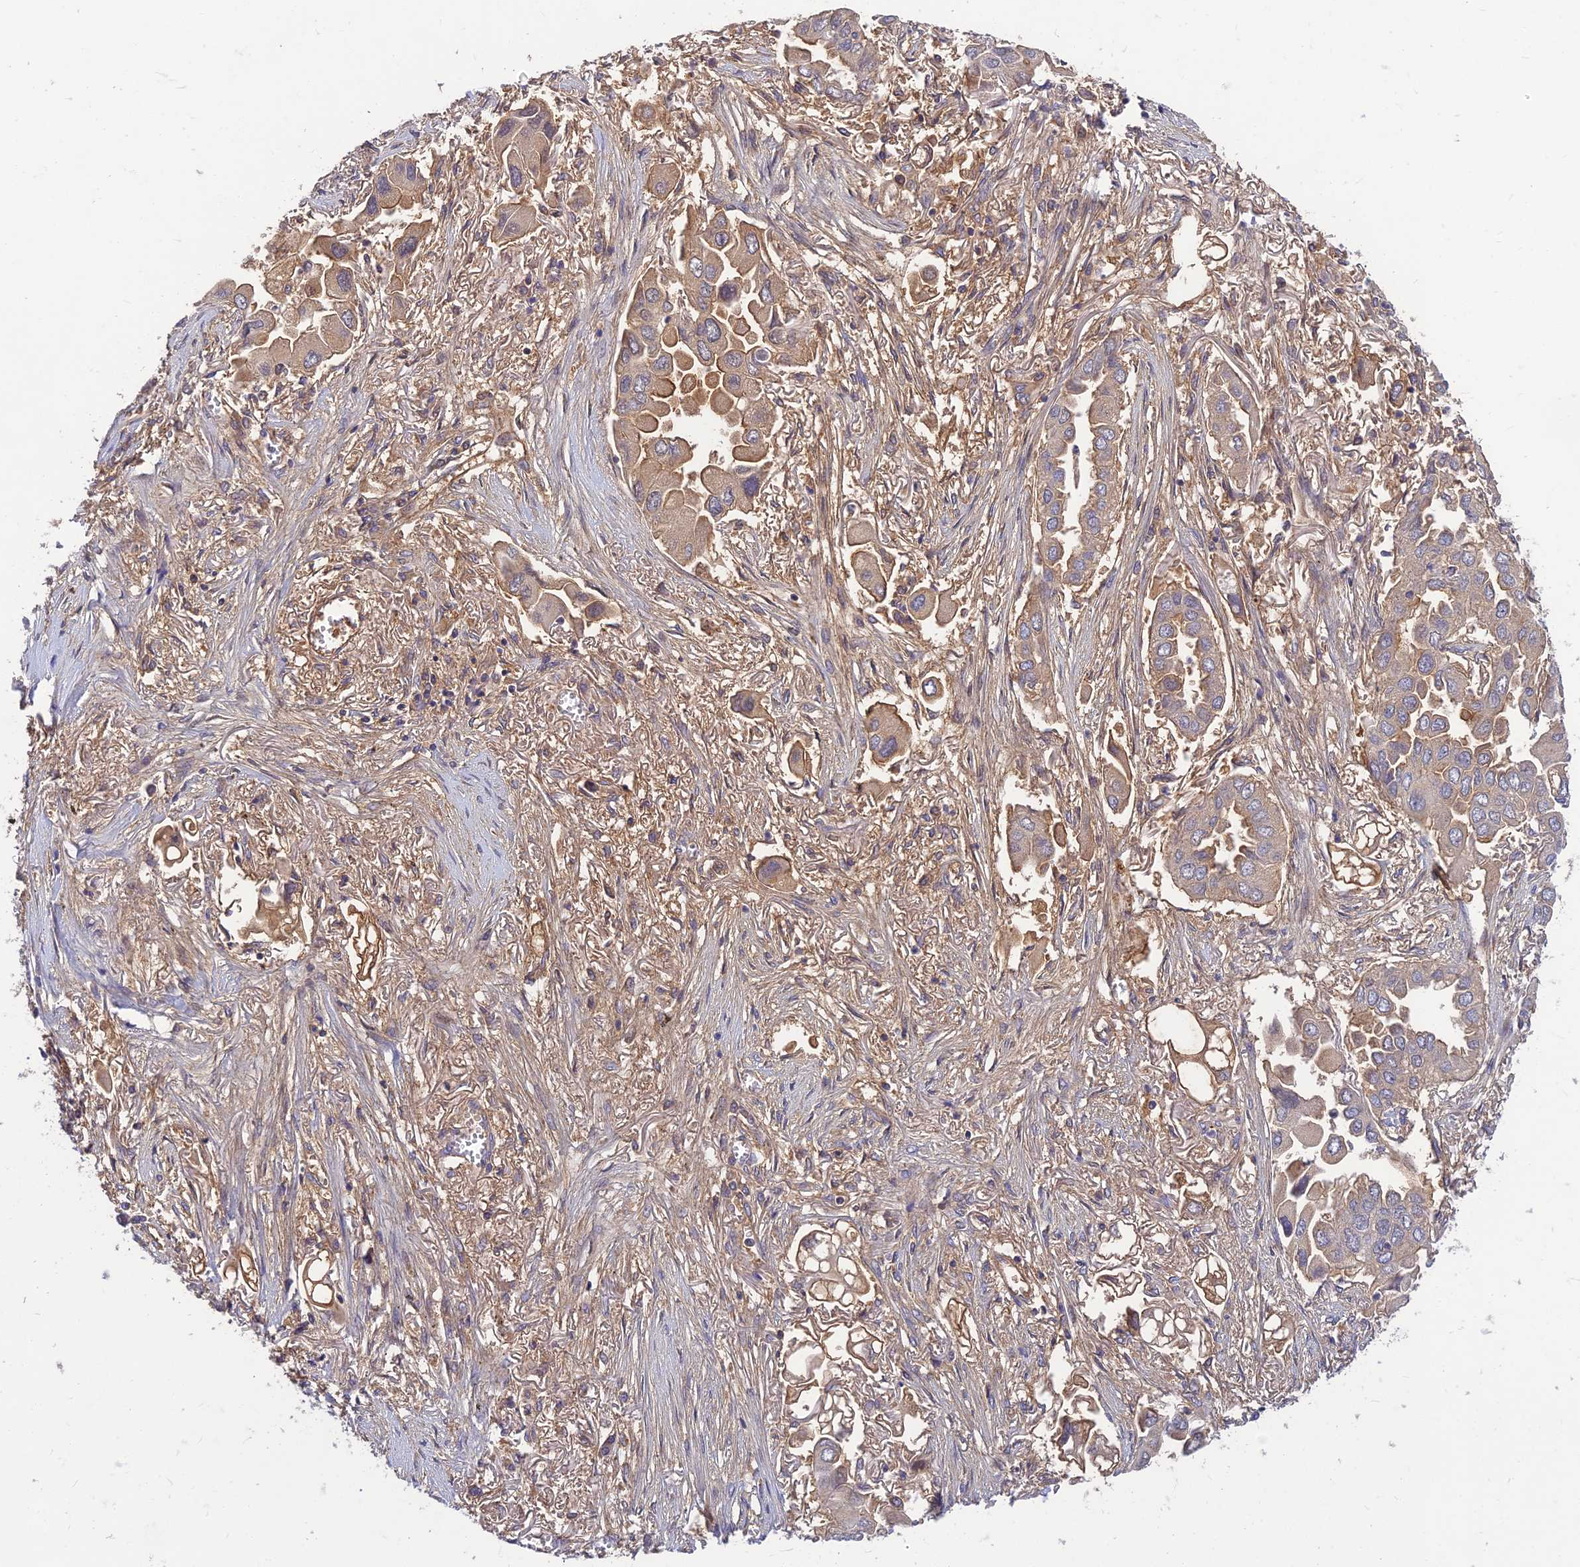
{"staining": {"intensity": "weak", "quantity": "25%-75%", "location": "cytoplasmic/membranous"}, "tissue": "lung cancer", "cell_type": "Tumor cells", "image_type": "cancer", "snomed": [{"axis": "morphology", "description": "Adenocarcinoma, NOS"}, {"axis": "topography", "description": "Lung"}], "caption": "This is an image of IHC staining of lung adenocarcinoma, which shows weak expression in the cytoplasmic/membranous of tumor cells.", "gene": "ST8SIA5", "patient": {"sex": "female", "age": 76}}